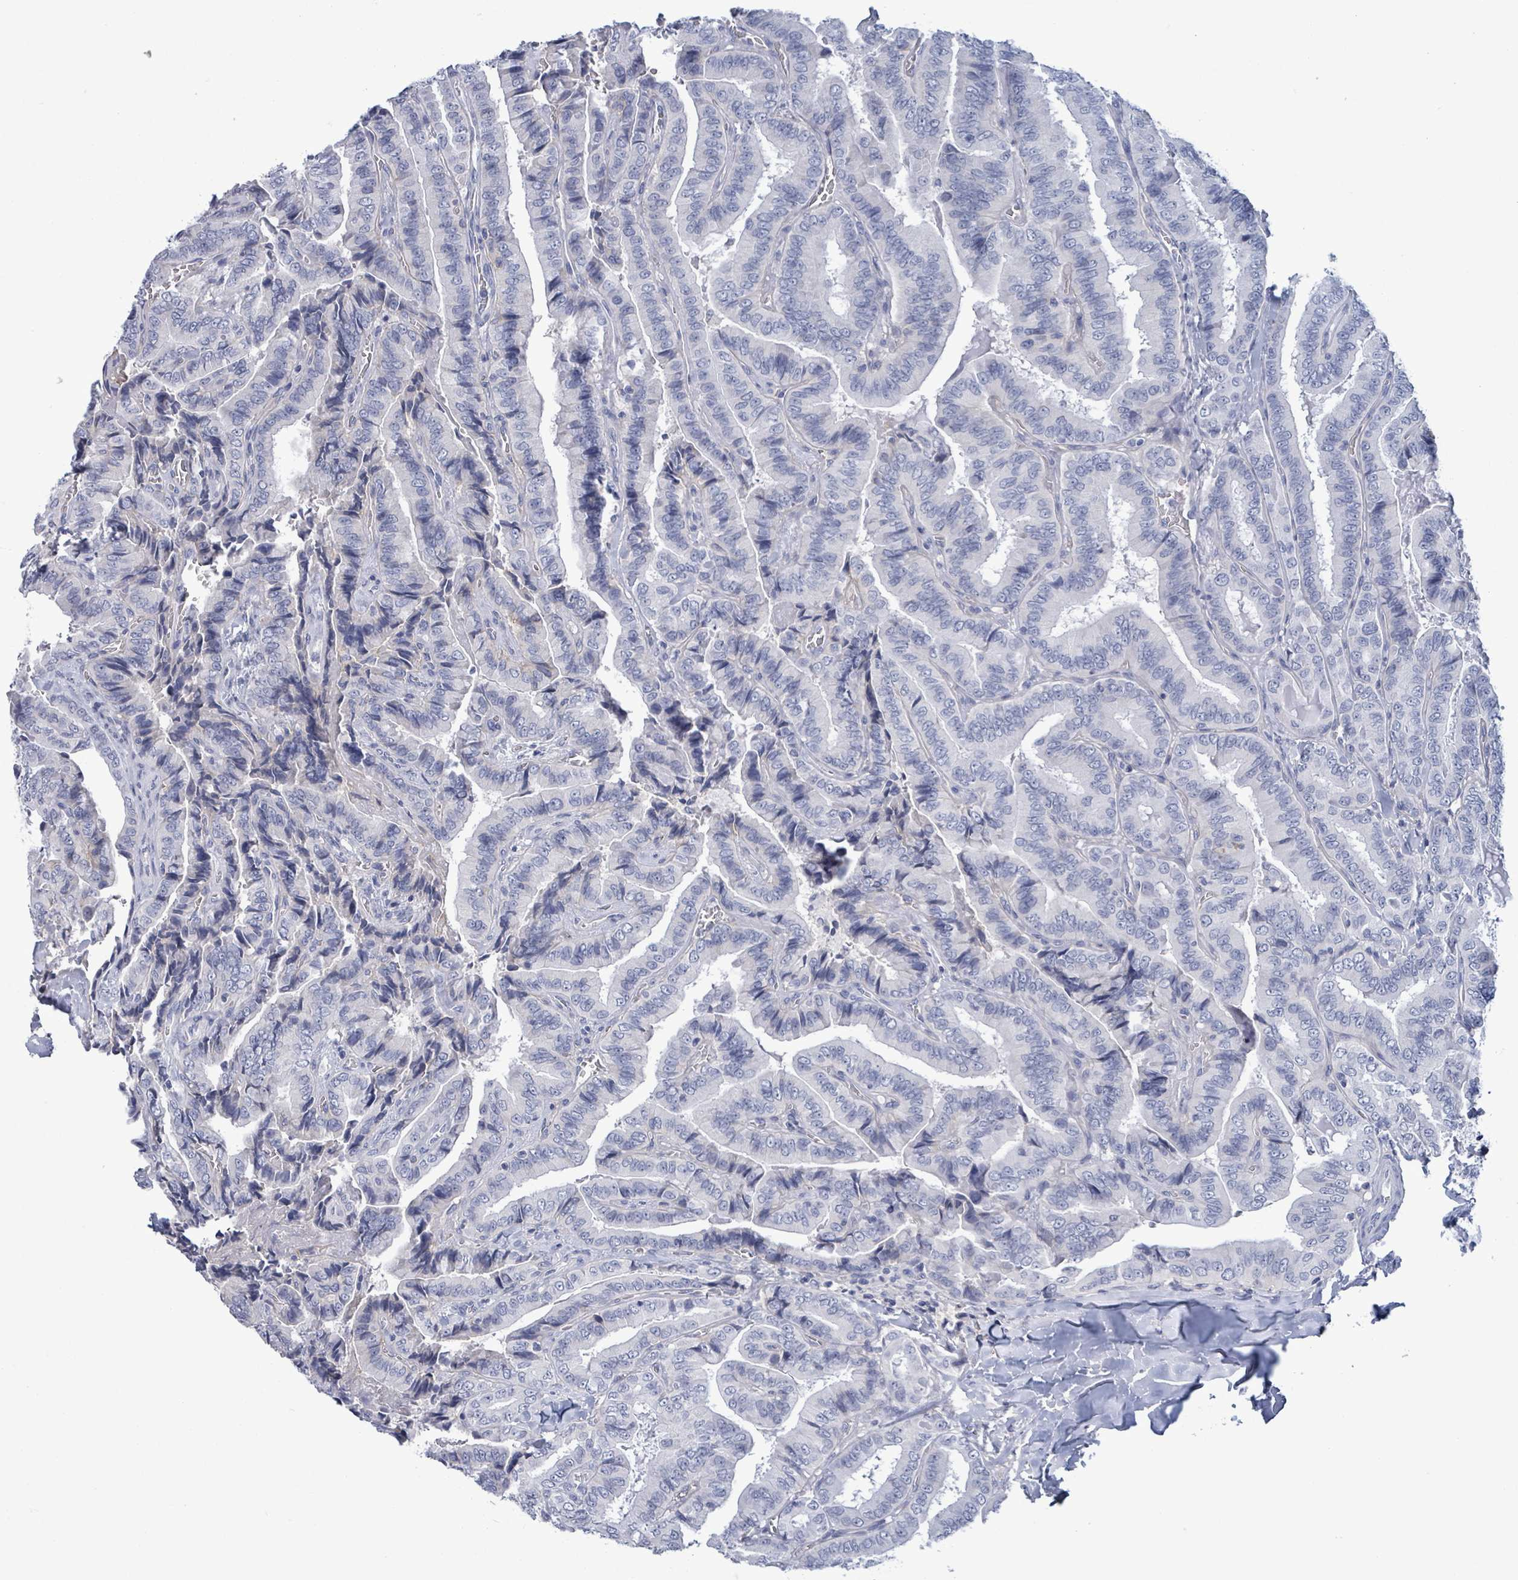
{"staining": {"intensity": "negative", "quantity": "none", "location": "none"}, "tissue": "thyroid cancer", "cell_type": "Tumor cells", "image_type": "cancer", "snomed": [{"axis": "morphology", "description": "Papillary adenocarcinoma, NOS"}, {"axis": "topography", "description": "Thyroid gland"}], "caption": "This is an immunohistochemistry image of human thyroid papillary adenocarcinoma. There is no positivity in tumor cells.", "gene": "BSG", "patient": {"sex": "male", "age": 61}}